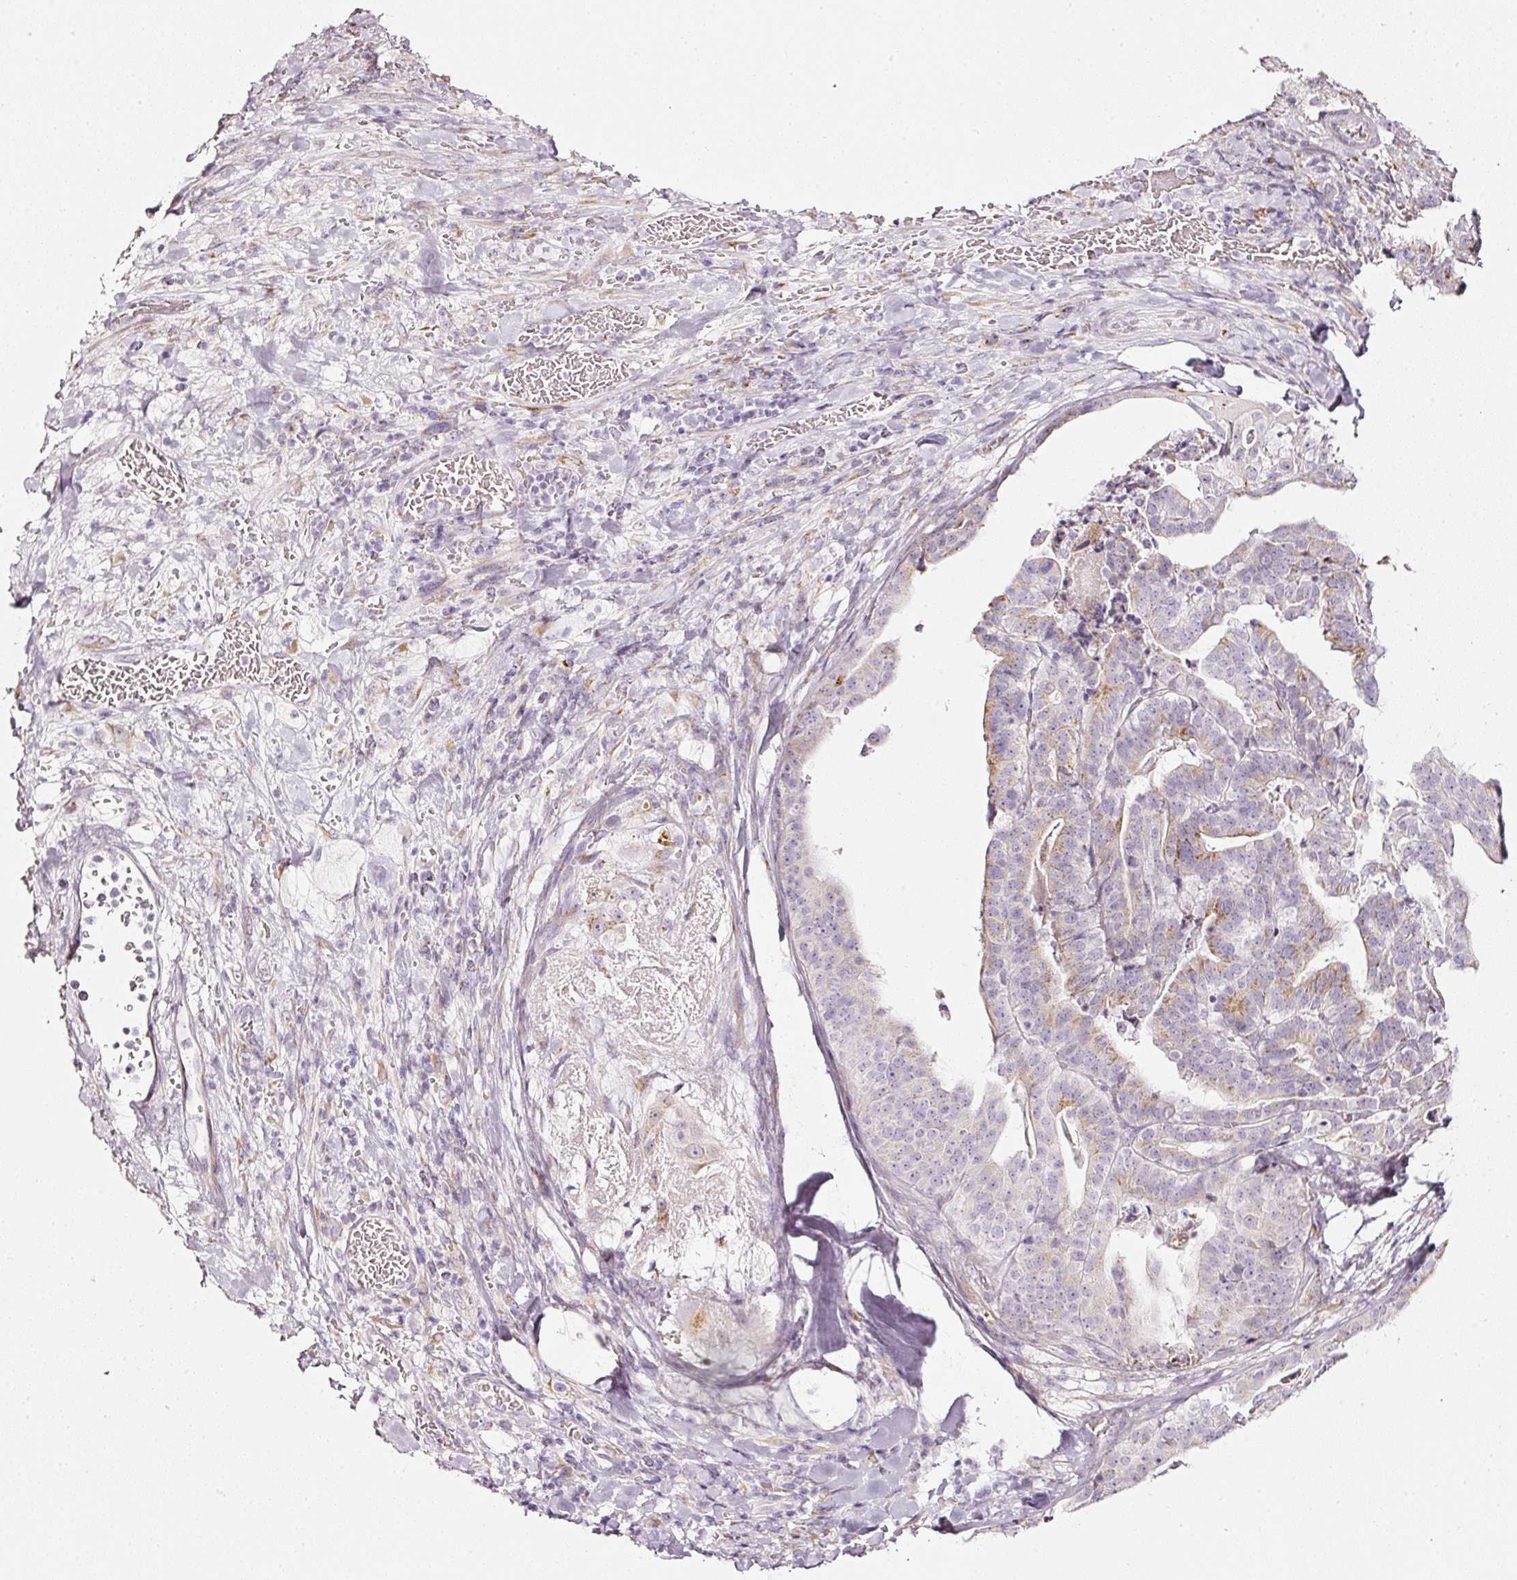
{"staining": {"intensity": "moderate", "quantity": "<25%", "location": "cytoplasmic/membranous"}, "tissue": "stomach cancer", "cell_type": "Tumor cells", "image_type": "cancer", "snomed": [{"axis": "morphology", "description": "Adenocarcinoma, NOS"}, {"axis": "topography", "description": "Stomach"}], "caption": "Approximately <25% of tumor cells in stomach cancer (adenocarcinoma) exhibit moderate cytoplasmic/membranous protein expression as visualized by brown immunohistochemical staining.", "gene": "SDF4", "patient": {"sex": "male", "age": 48}}